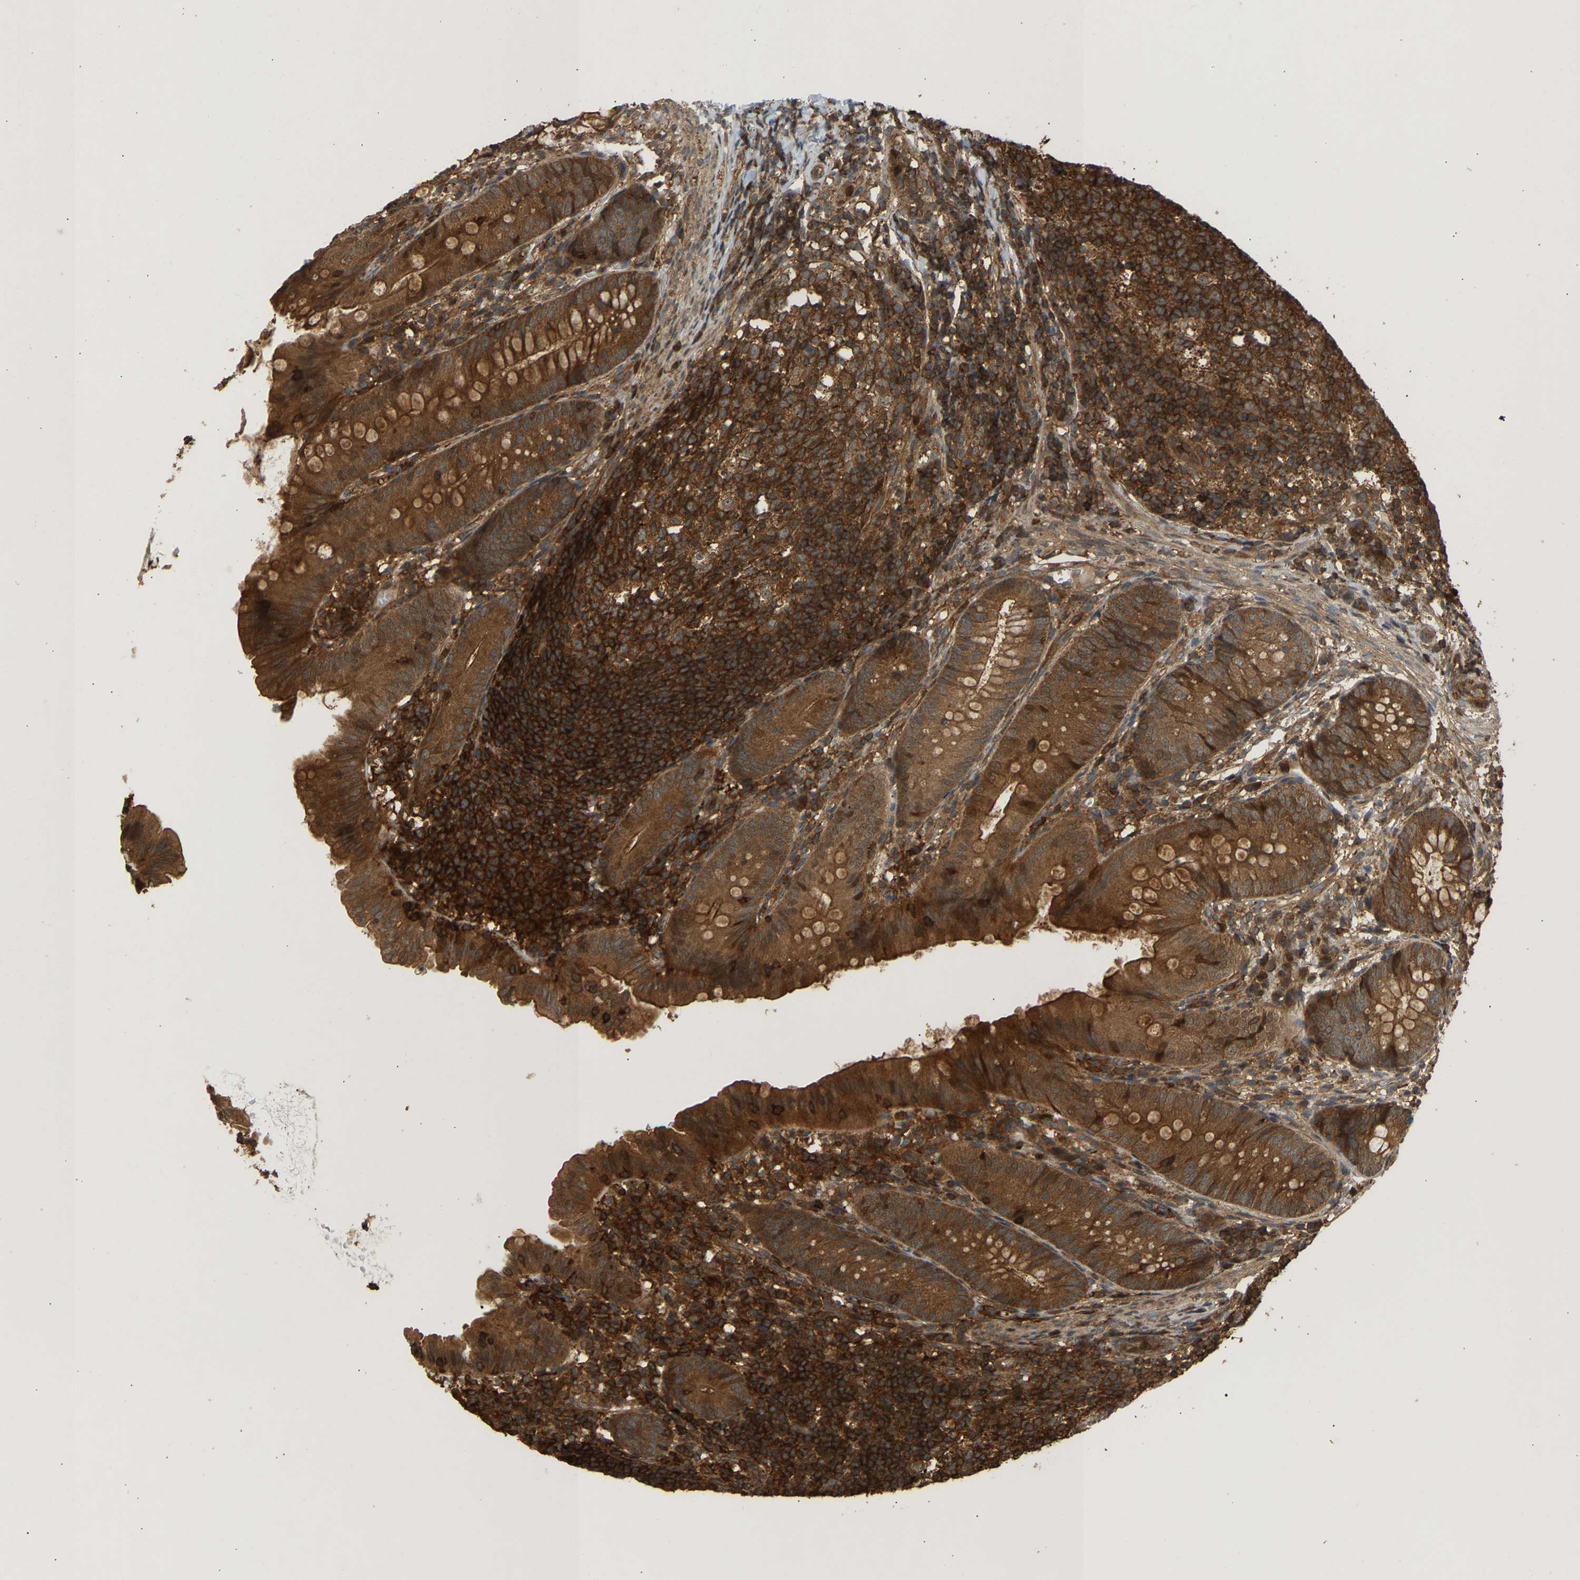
{"staining": {"intensity": "strong", "quantity": ">75%", "location": "cytoplasmic/membranous"}, "tissue": "appendix", "cell_type": "Glandular cells", "image_type": "normal", "snomed": [{"axis": "morphology", "description": "Normal tissue, NOS"}, {"axis": "topography", "description": "Appendix"}], "caption": "Immunohistochemistry (IHC) of benign appendix shows high levels of strong cytoplasmic/membranous positivity in about >75% of glandular cells. (DAB (3,3'-diaminobenzidine) = brown stain, brightfield microscopy at high magnification).", "gene": "ENSG00000282218", "patient": {"sex": "male", "age": 1}}